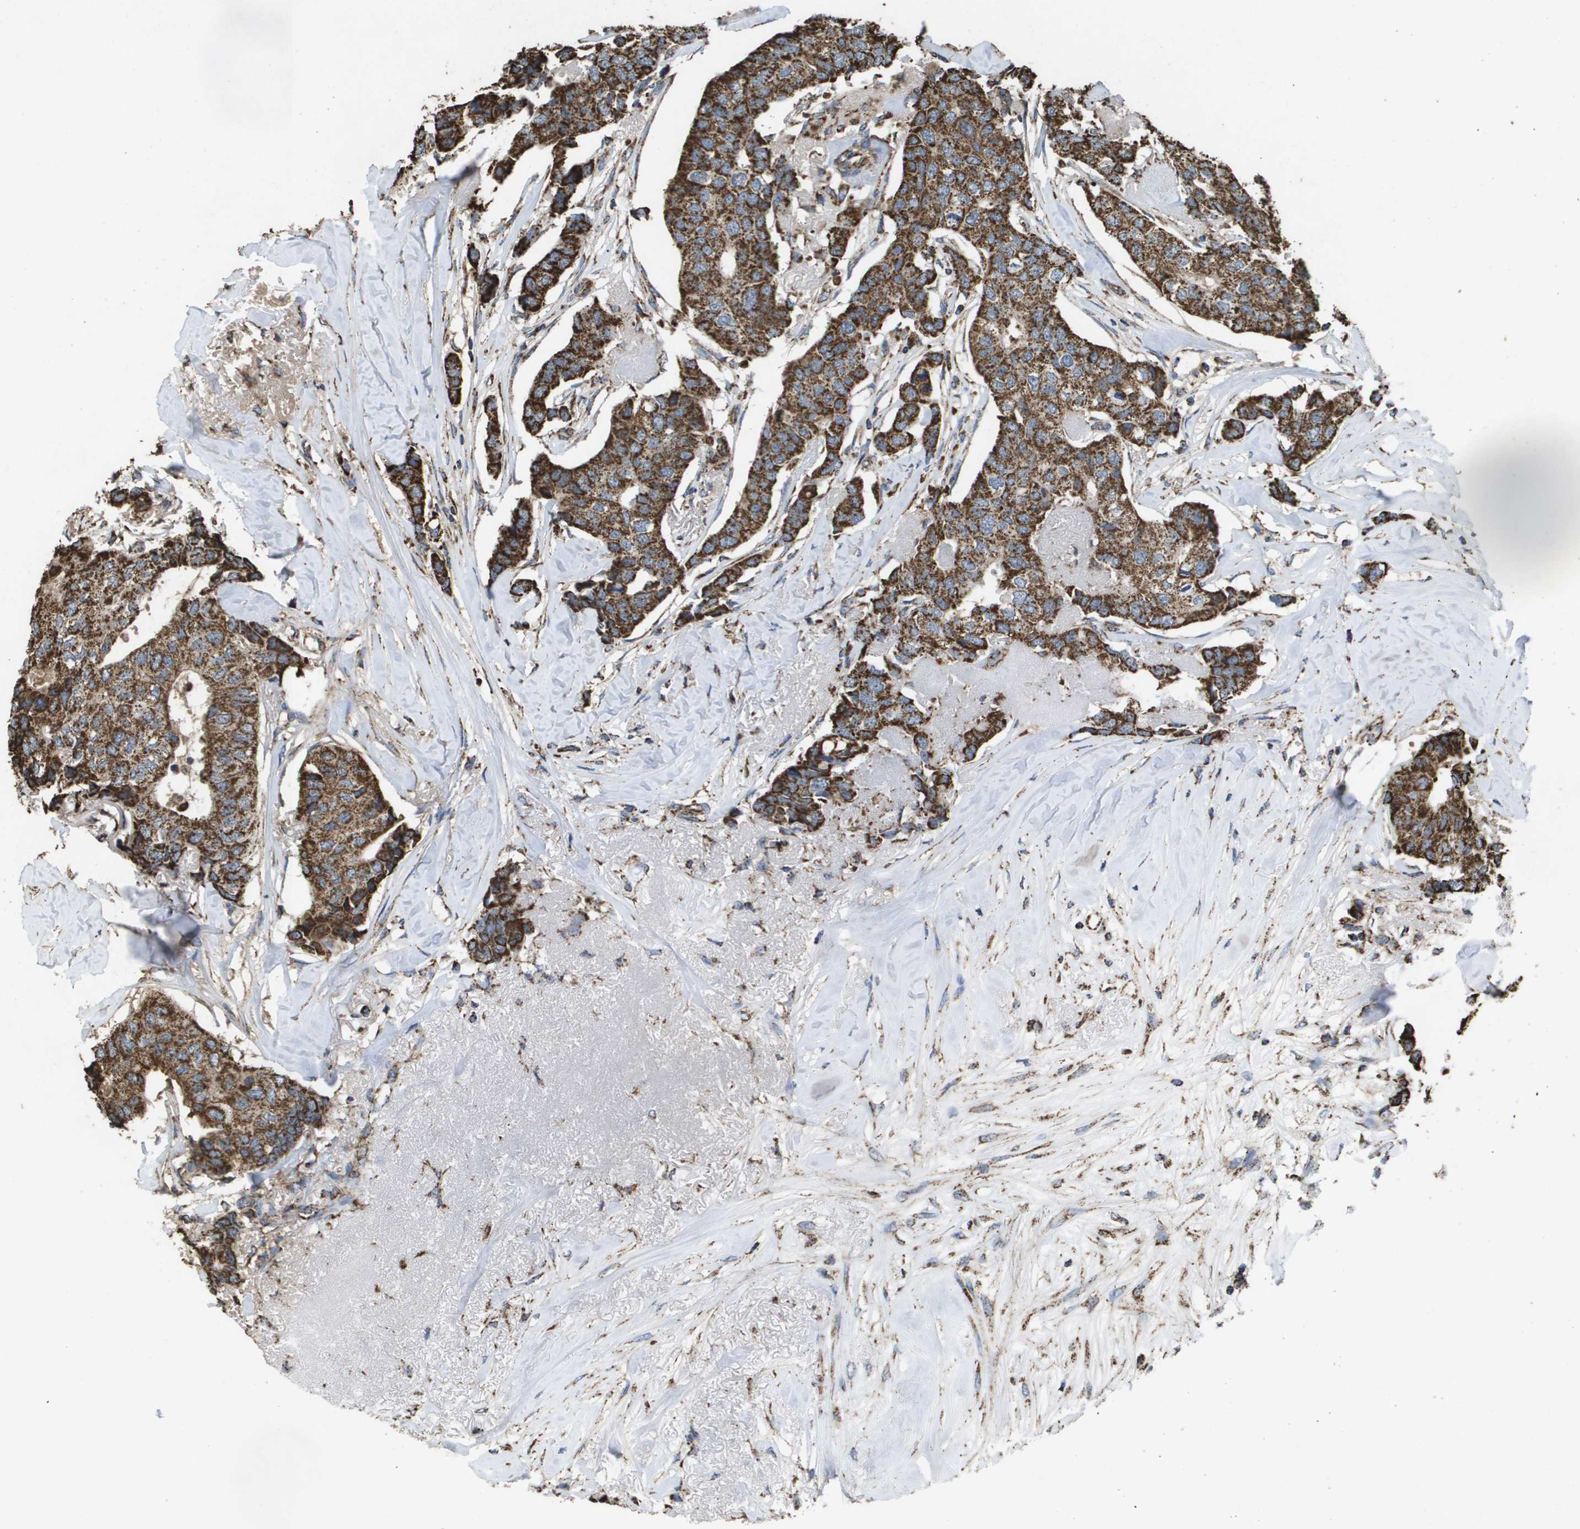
{"staining": {"intensity": "strong", "quantity": ">75%", "location": "cytoplasmic/membranous"}, "tissue": "breast cancer", "cell_type": "Tumor cells", "image_type": "cancer", "snomed": [{"axis": "morphology", "description": "Duct carcinoma"}, {"axis": "topography", "description": "Breast"}], "caption": "Breast cancer (infiltrating ductal carcinoma) stained for a protein exhibits strong cytoplasmic/membranous positivity in tumor cells.", "gene": "HSPE1", "patient": {"sex": "female", "age": 80}}